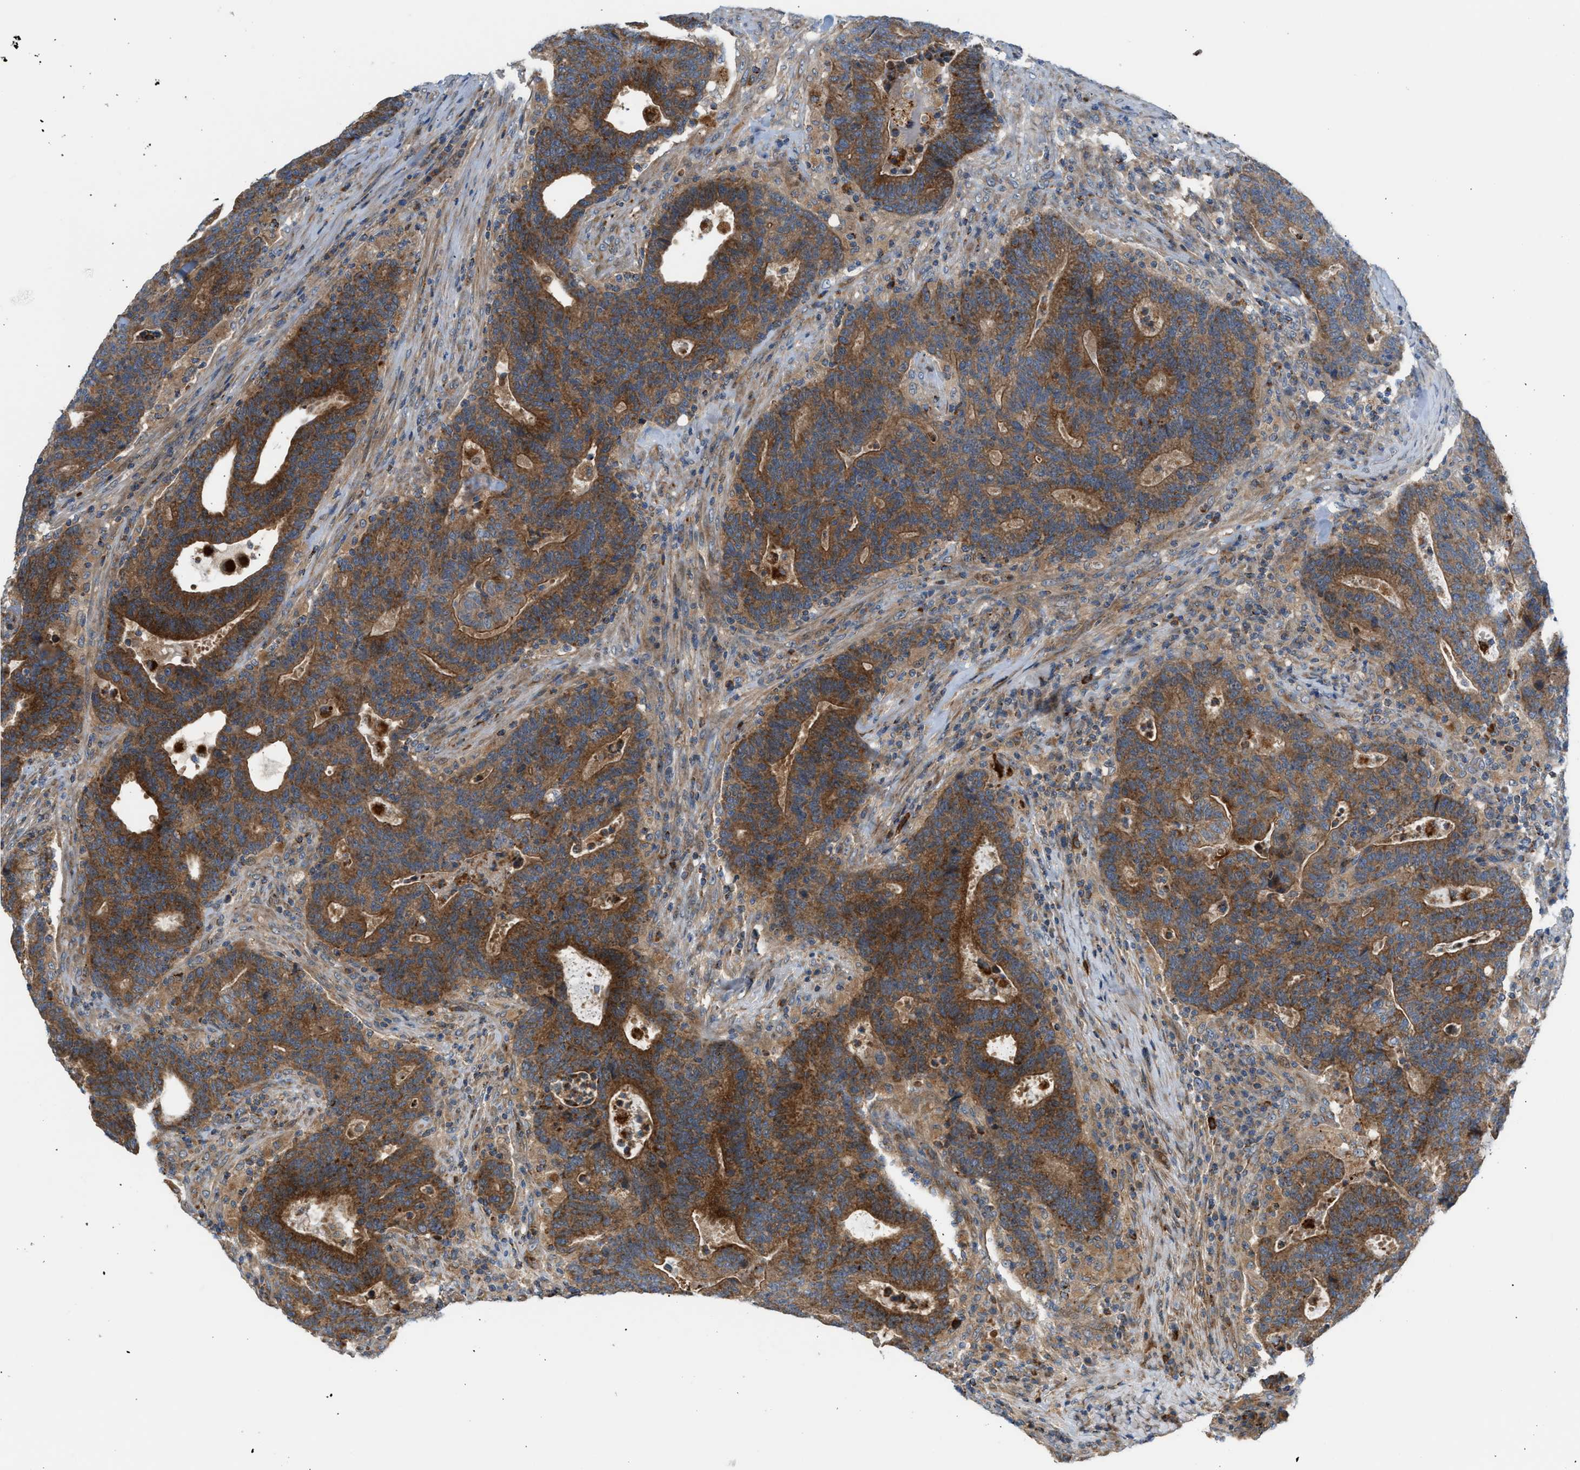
{"staining": {"intensity": "strong", "quantity": "25%-75%", "location": "cytoplasmic/membranous"}, "tissue": "colorectal cancer", "cell_type": "Tumor cells", "image_type": "cancer", "snomed": [{"axis": "morphology", "description": "Adenocarcinoma, NOS"}, {"axis": "topography", "description": "Colon"}], "caption": "Colorectal adenocarcinoma stained with DAB immunohistochemistry (IHC) displays high levels of strong cytoplasmic/membranous expression in about 25%-75% of tumor cells.", "gene": "PDCL", "patient": {"sex": "female", "age": 75}}